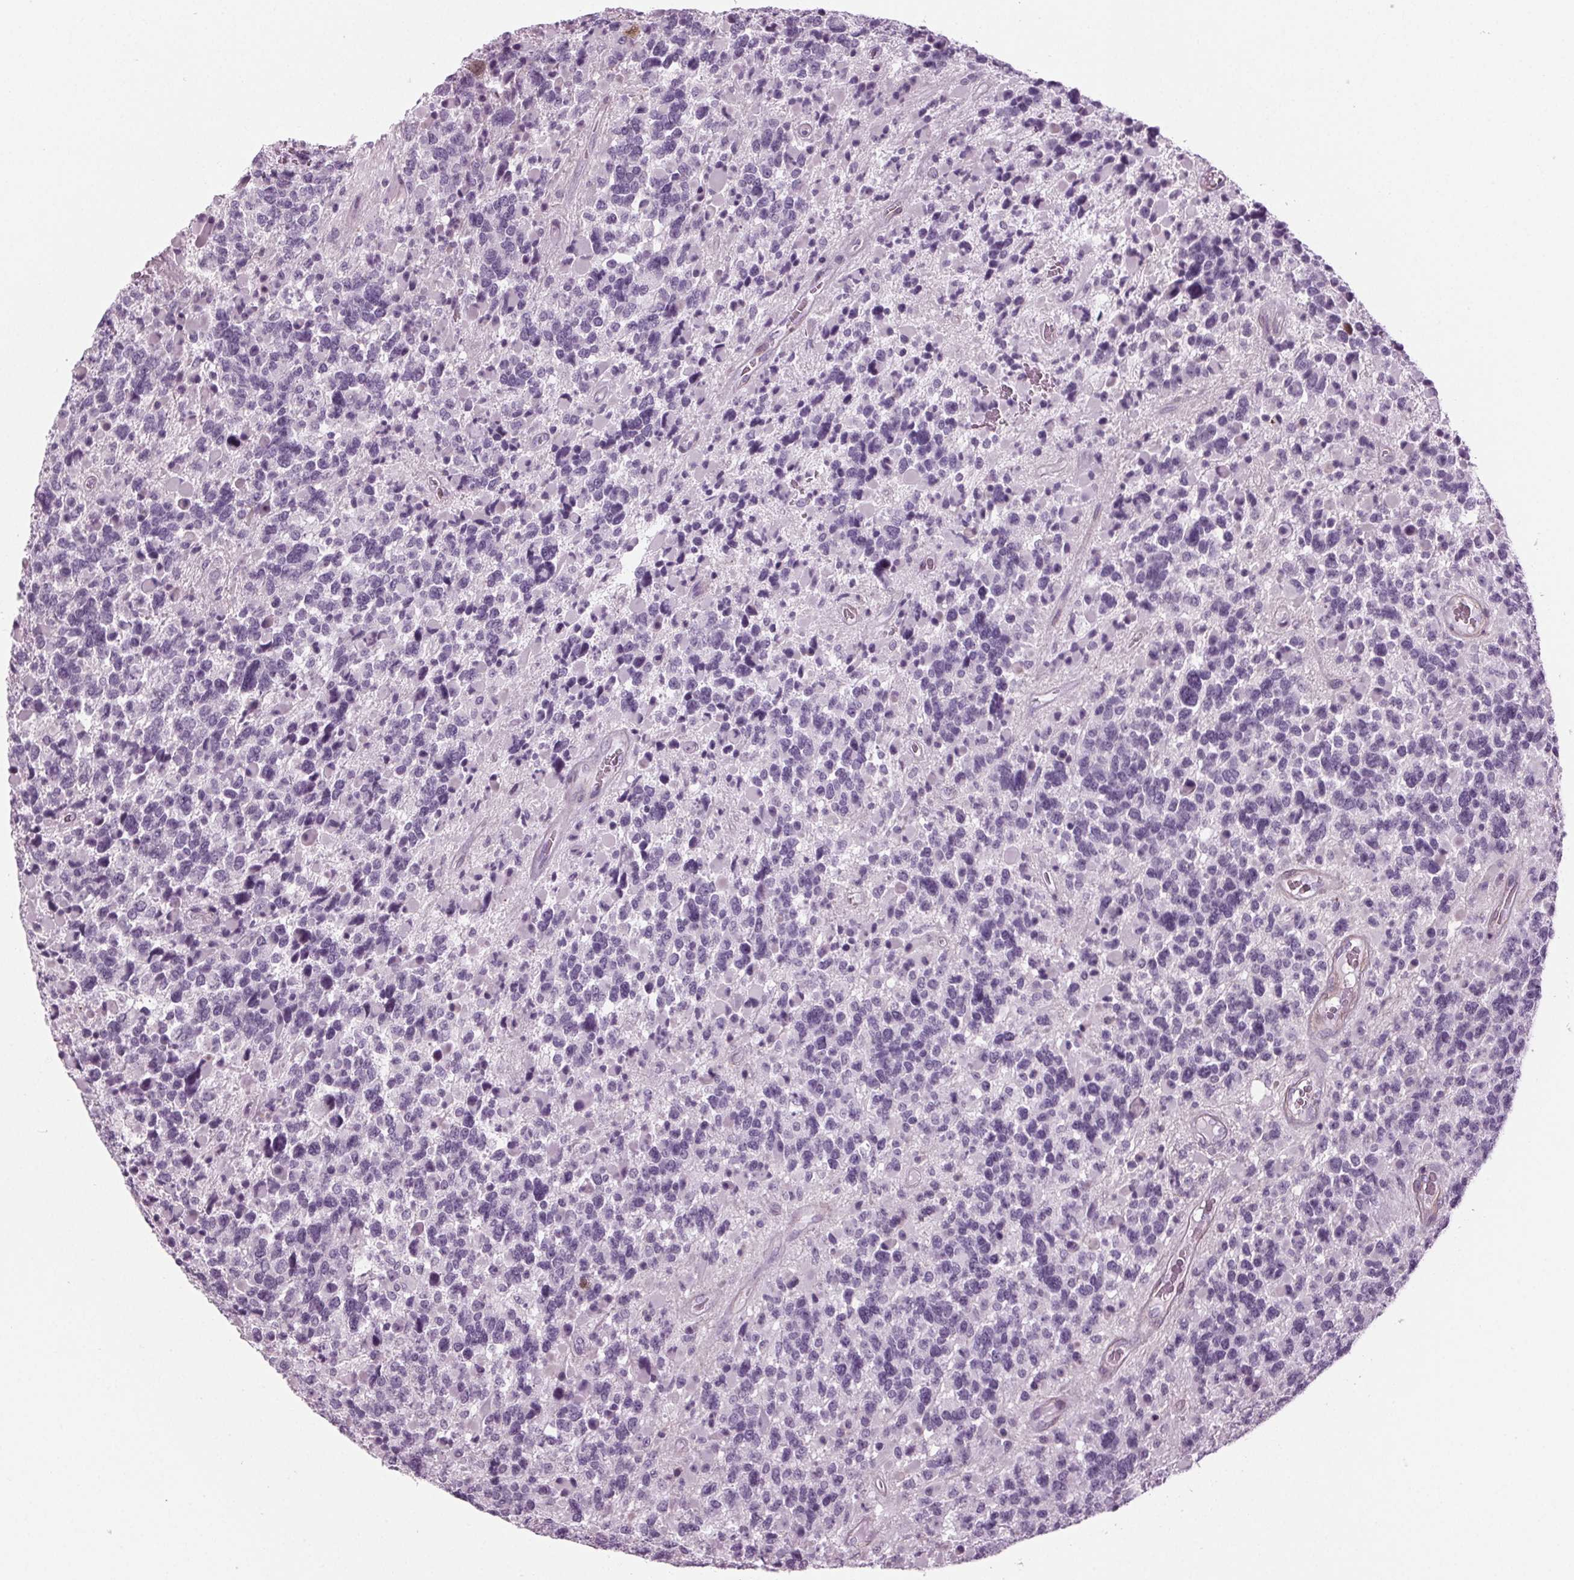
{"staining": {"intensity": "negative", "quantity": "none", "location": "none"}, "tissue": "glioma", "cell_type": "Tumor cells", "image_type": "cancer", "snomed": [{"axis": "morphology", "description": "Glioma, malignant, High grade"}, {"axis": "topography", "description": "Brain"}], "caption": "High magnification brightfield microscopy of high-grade glioma (malignant) stained with DAB (3,3'-diaminobenzidine) (brown) and counterstained with hematoxylin (blue): tumor cells show no significant staining.", "gene": "BHLHE22", "patient": {"sex": "female", "age": 40}}